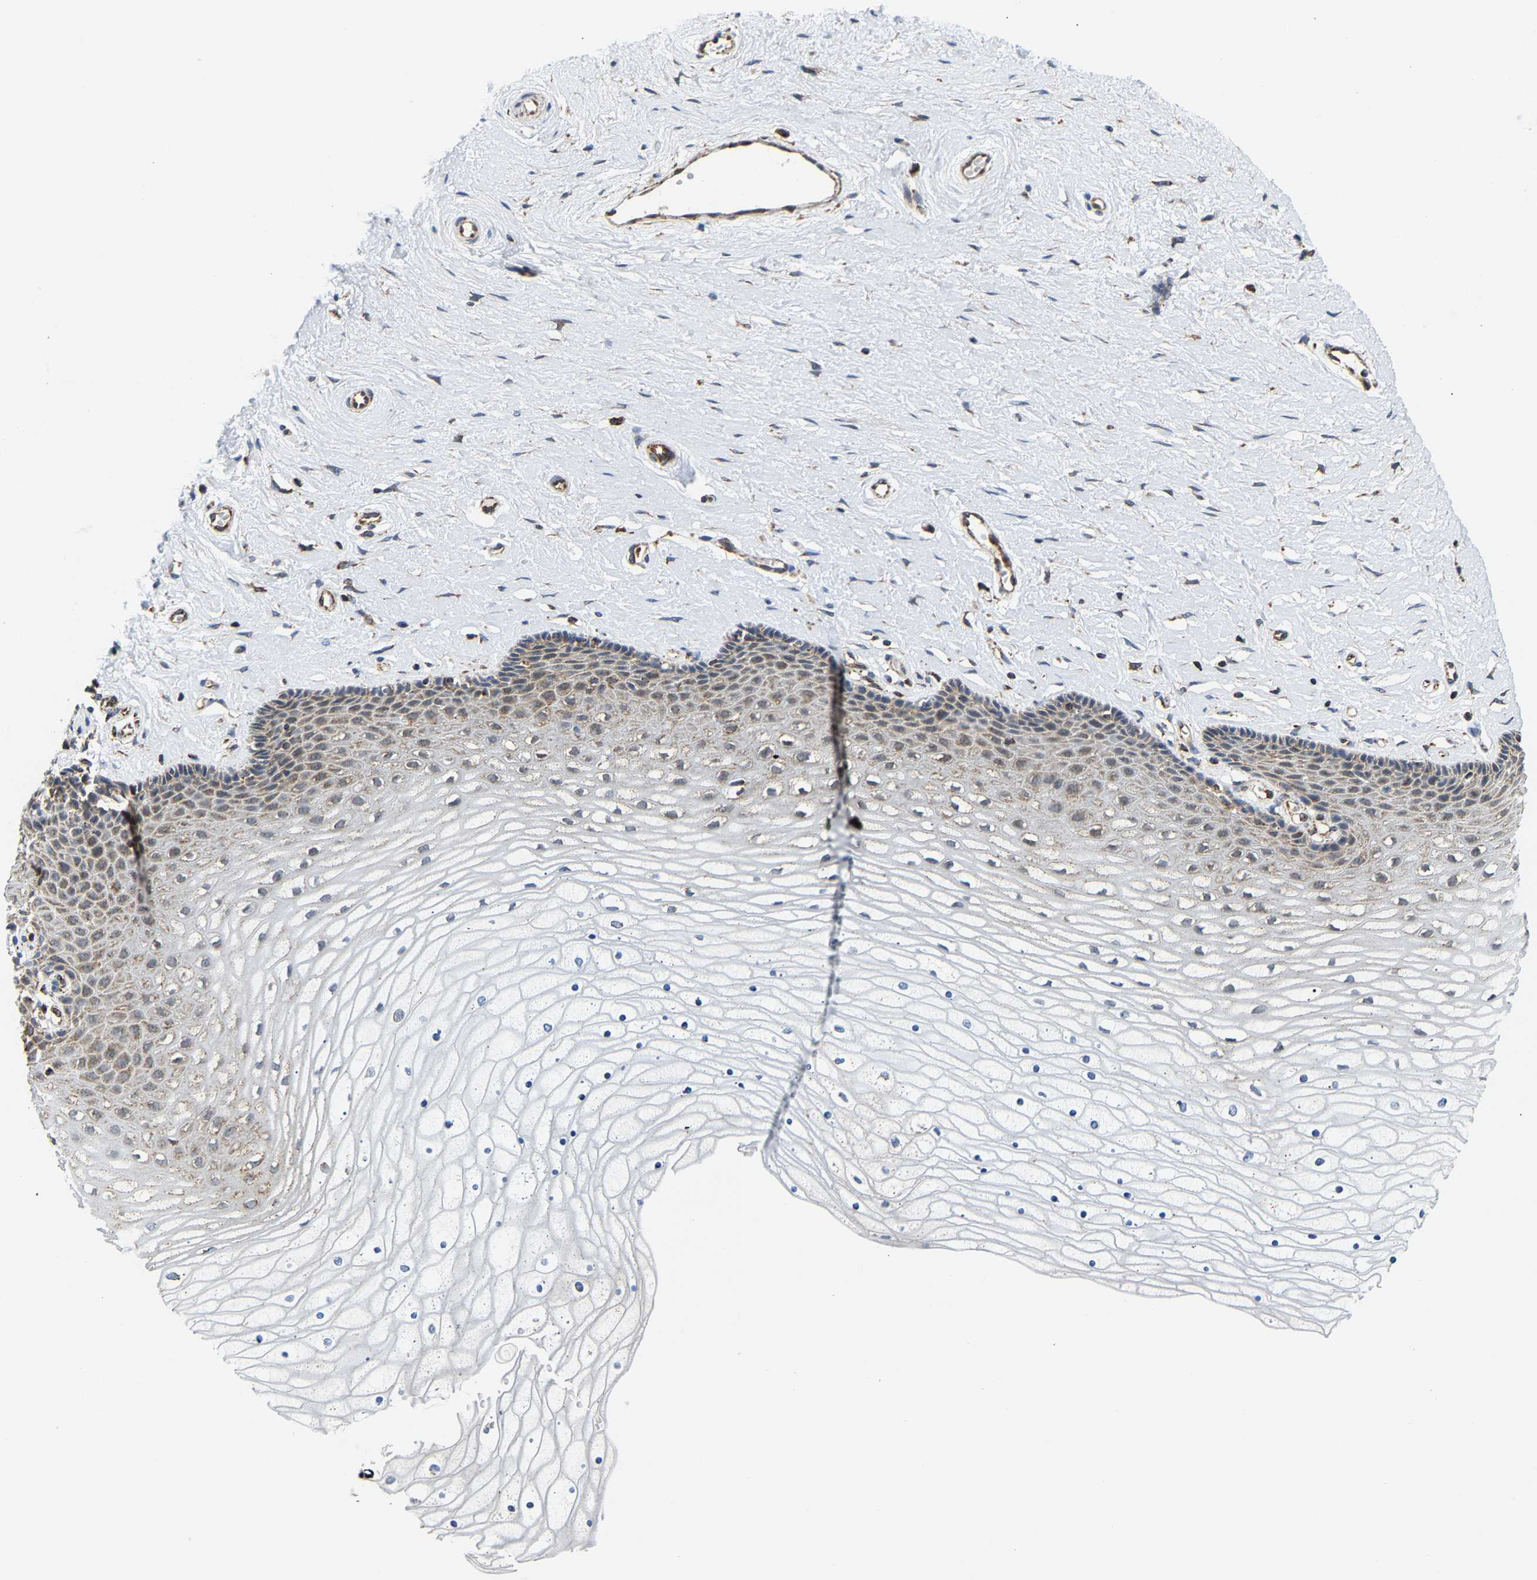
{"staining": {"intensity": "weak", "quantity": ">75%", "location": "cytoplasmic/membranous"}, "tissue": "cervix", "cell_type": "Glandular cells", "image_type": "normal", "snomed": [{"axis": "morphology", "description": "Normal tissue, NOS"}, {"axis": "topography", "description": "Cervix"}], "caption": "Benign cervix exhibits weak cytoplasmic/membranous staining in approximately >75% of glandular cells, visualized by immunohistochemistry.", "gene": "GIMAP7", "patient": {"sex": "female", "age": 39}}